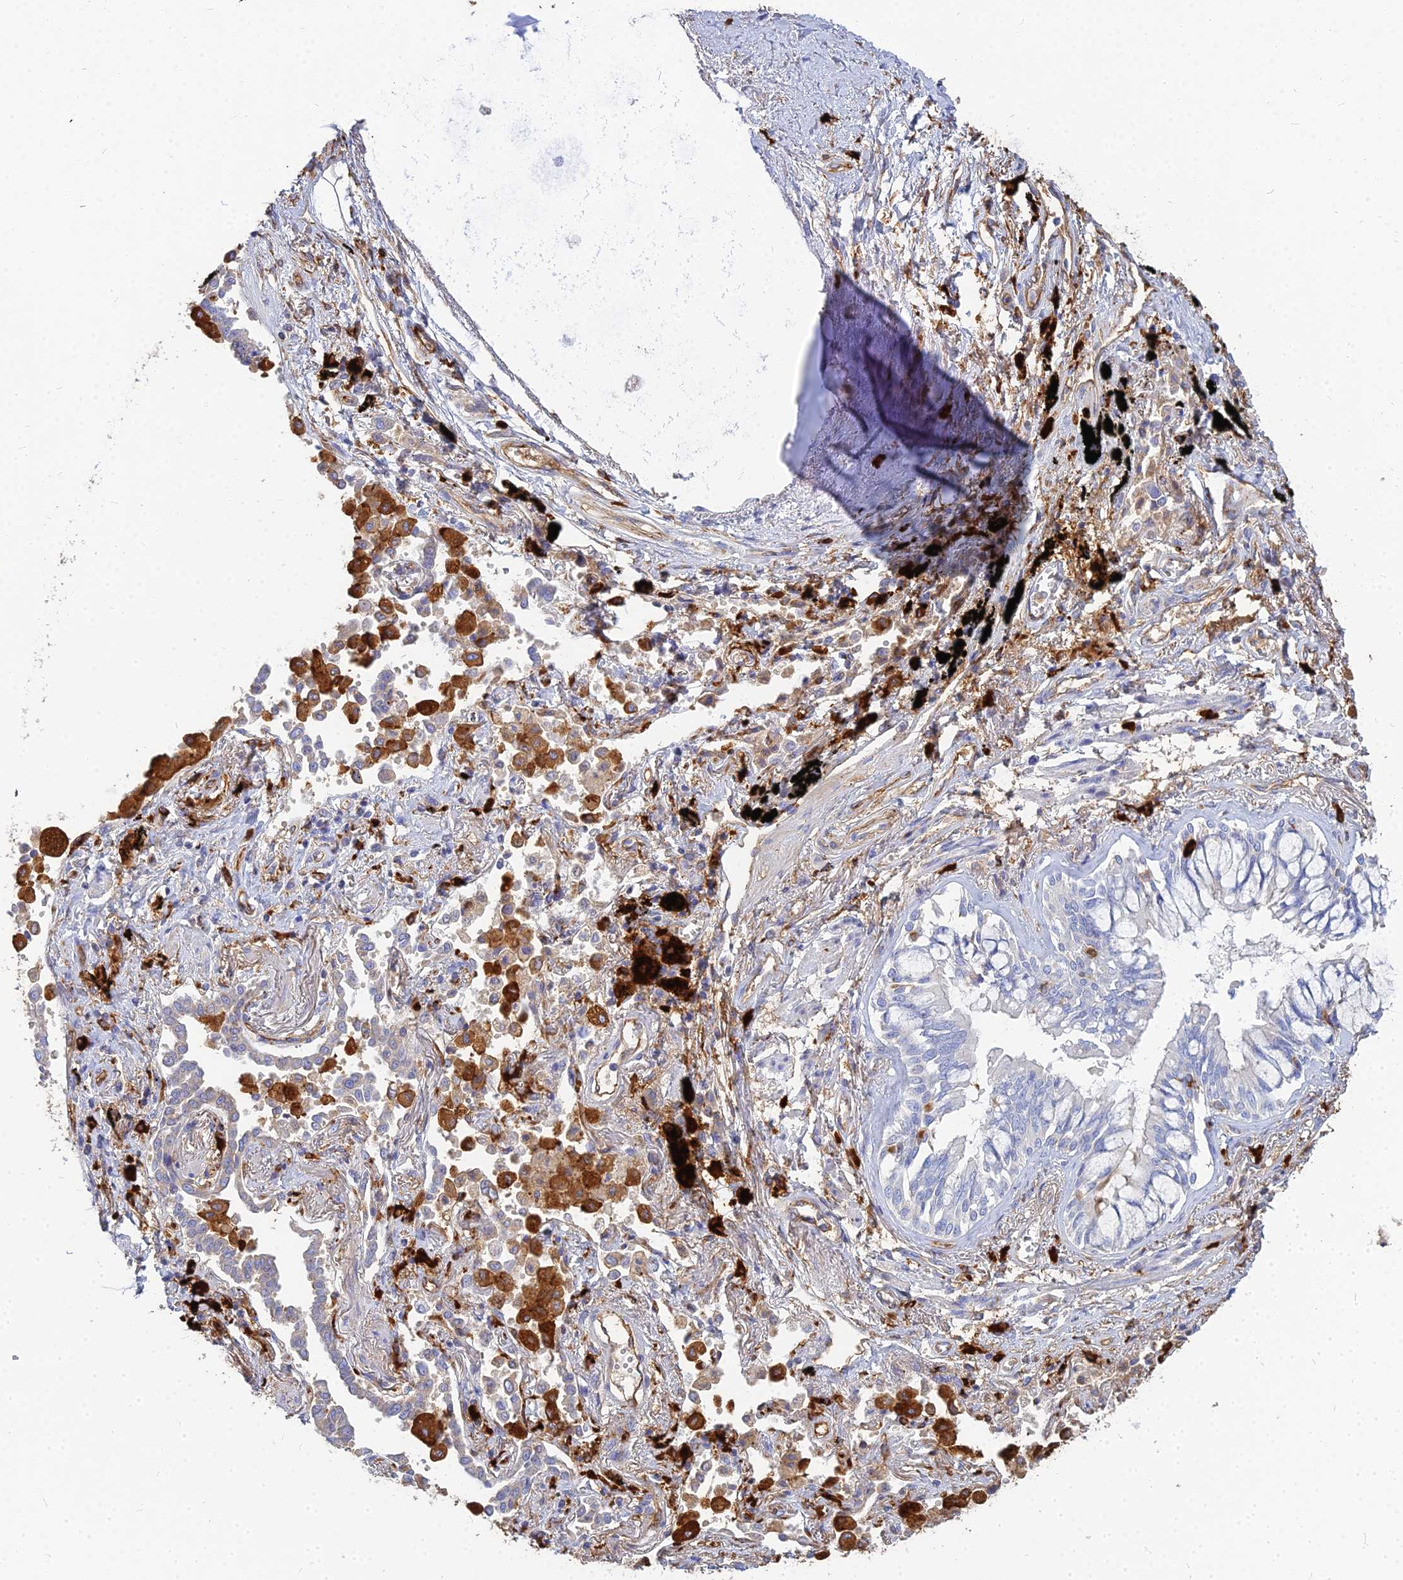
{"staining": {"intensity": "weak", "quantity": "25%-75%", "location": "cytoplasmic/membranous"}, "tissue": "lung cancer", "cell_type": "Tumor cells", "image_type": "cancer", "snomed": [{"axis": "morphology", "description": "Adenocarcinoma, NOS"}, {"axis": "topography", "description": "Lung"}], "caption": "Tumor cells show low levels of weak cytoplasmic/membranous expression in approximately 25%-75% of cells in lung cancer (adenocarcinoma).", "gene": "VAT1", "patient": {"sex": "male", "age": 67}}